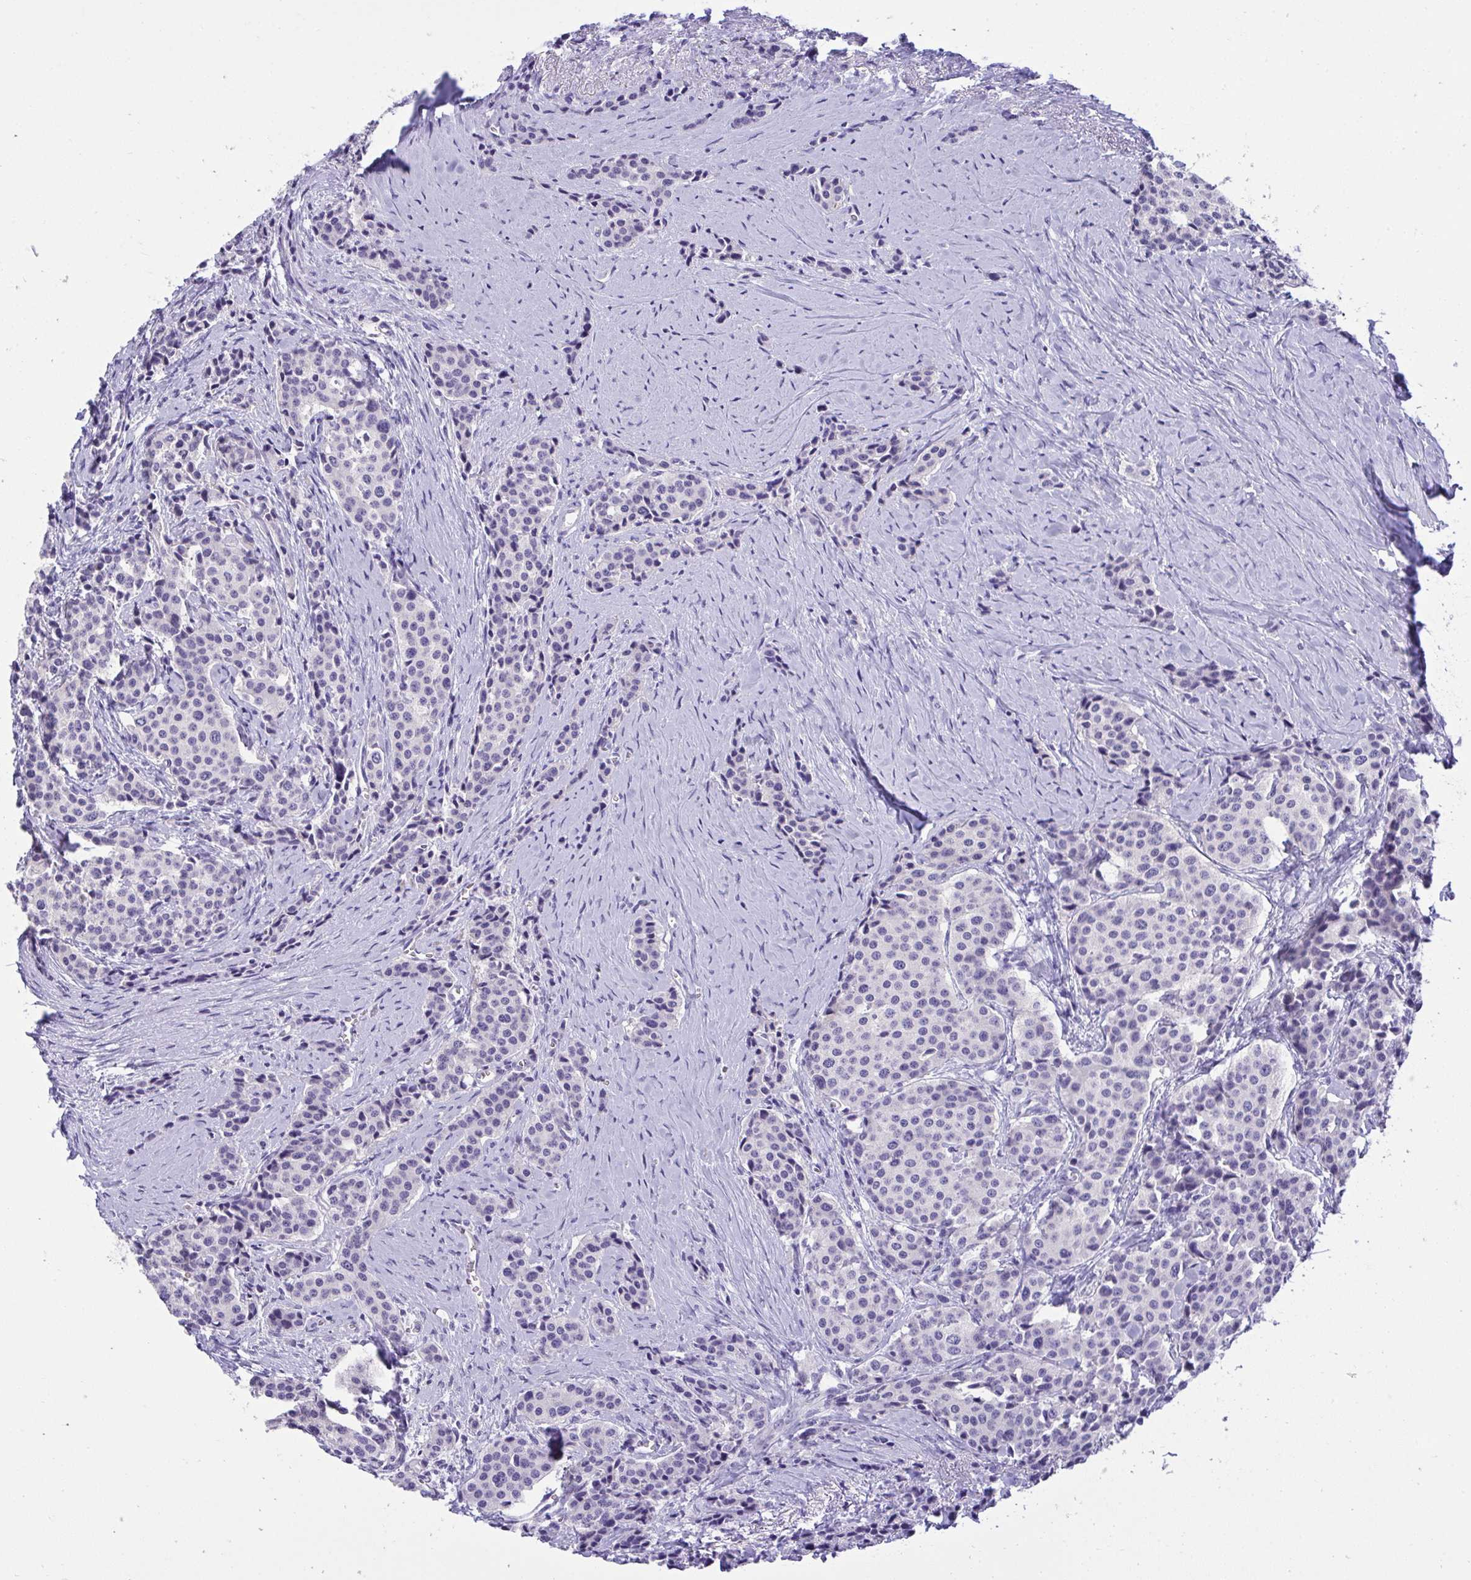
{"staining": {"intensity": "negative", "quantity": "none", "location": "none"}, "tissue": "carcinoid", "cell_type": "Tumor cells", "image_type": "cancer", "snomed": [{"axis": "morphology", "description": "Carcinoid, malignant, NOS"}, {"axis": "topography", "description": "Small intestine"}], "caption": "A high-resolution image shows IHC staining of carcinoid, which shows no significant expression in tumor cells. (Brightfield microscopy of DAB immunohistochemistry (IHC) at high magnification).", "gene": "TMCO5A", "patient": {"sex": "male", "age": 73}}